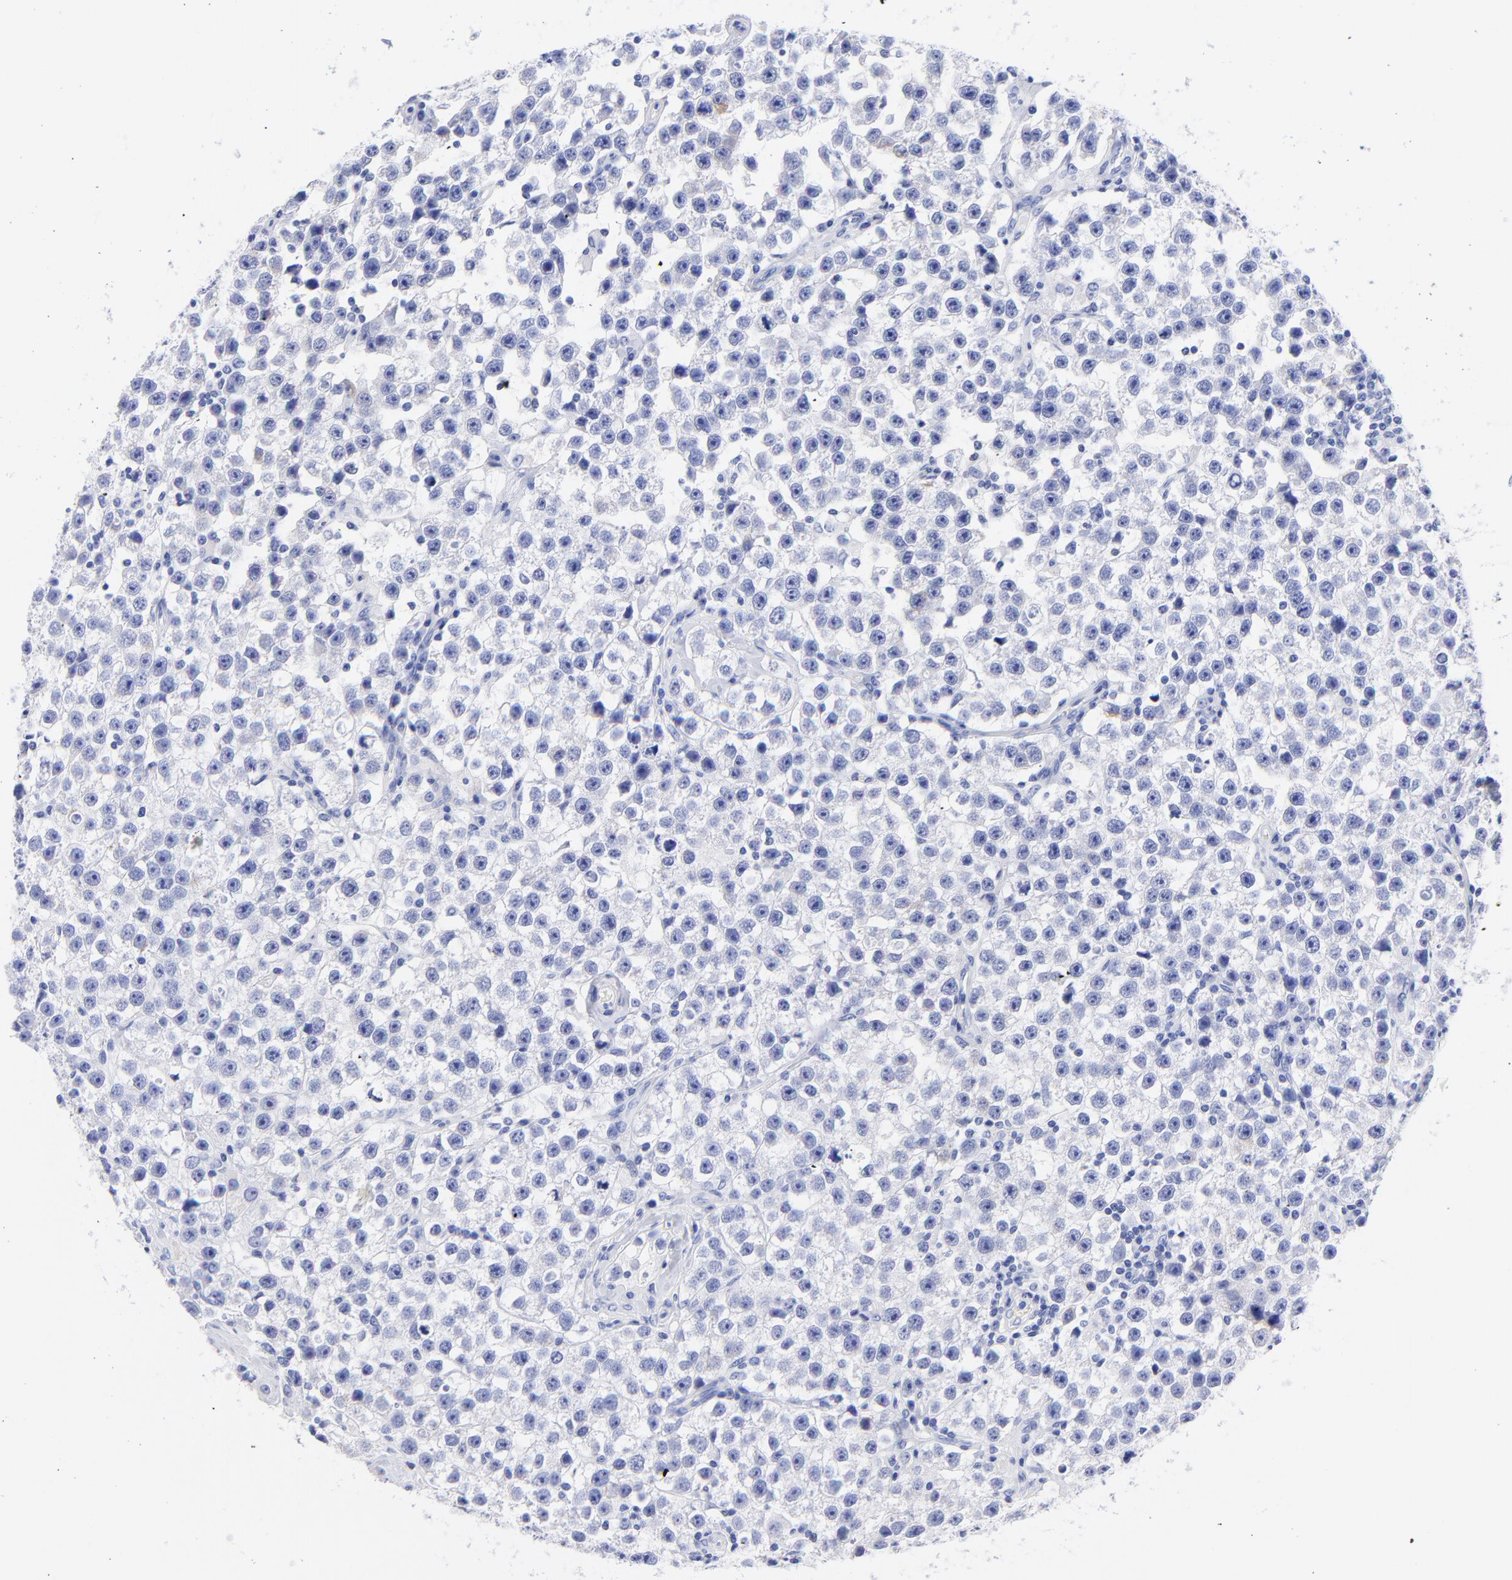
{"staining": {"intensity": "negative", "quantity": "none", "location": "none"}, "tissue": "testis cancer", "cell_type": "Tumor cells", "image_type": "cancer", "snomed": [{"axis": "morphology", "description": "Seminoma, NOS"}, {"axis": "topography", "description": "Testis"}], "caption": "The photomicrograph reveals no staining of tumor cells in testis cancer (seminoma). Nuclei are stained in blue.", "gene": "C1QTNF6", "patient": {"sex": "male", "age": 32}}